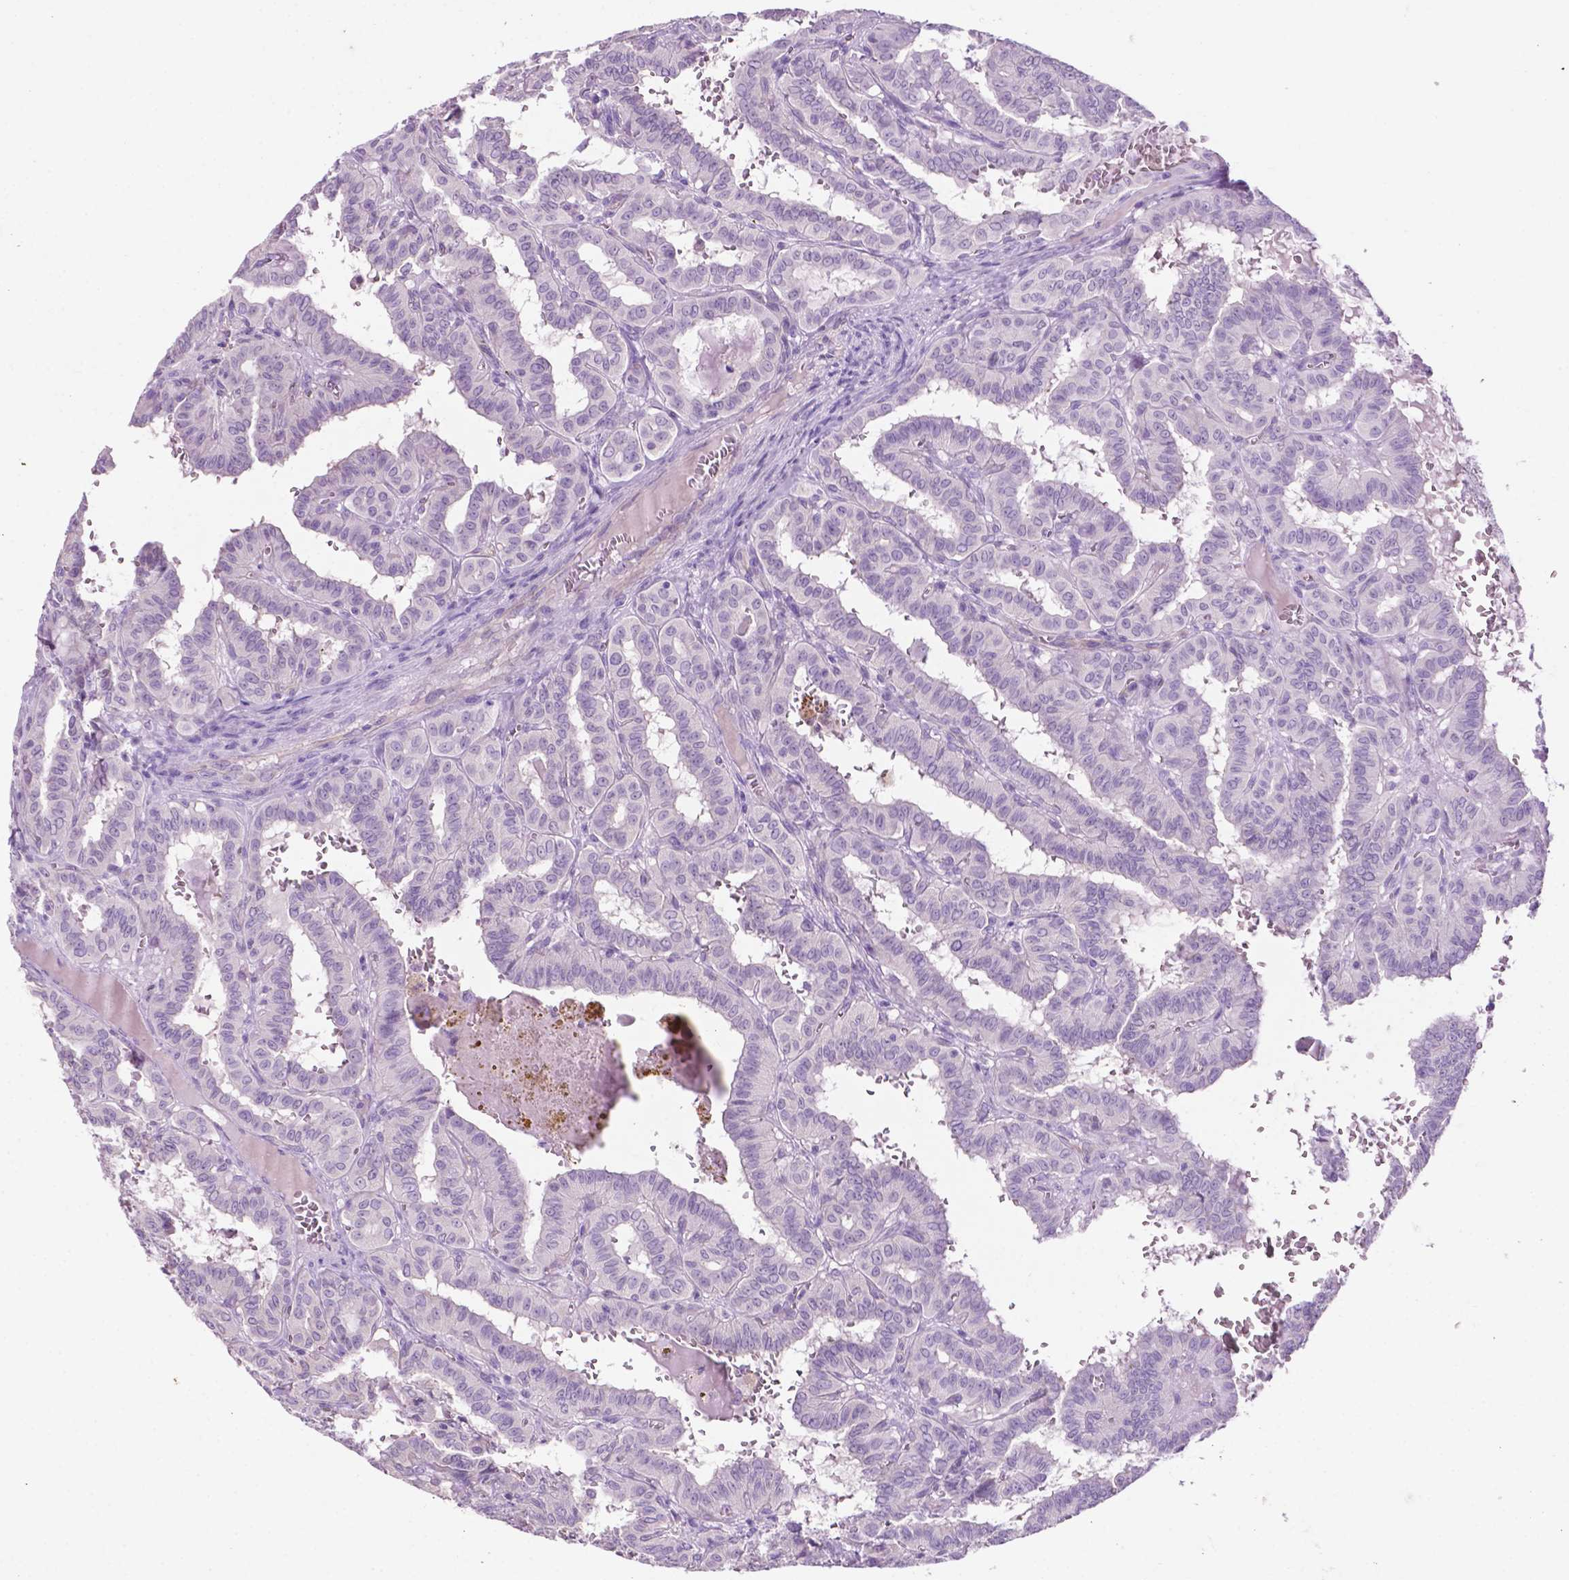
{"staining": {"intensity": "negative", "quantity": "none", "location": "none"}, "tissue": "thyroid cancer", "cell_type": "Tumor cells", "image_type": "cancer", "snomed": [{"axis": "morphology", "description": "Papillary adenocarcinoma, NOS"}, {"axis": "topography", "description": "Thyroid gland"}], "caption": "IHC image of neoplastic tissue: human thyroid cancer (papillary adenocarcinoma) stained with DAB displays no significant protein positivity in tumor cells.", "gene": "PHGR1", "patient": {"sex": "female", "age": 21}}